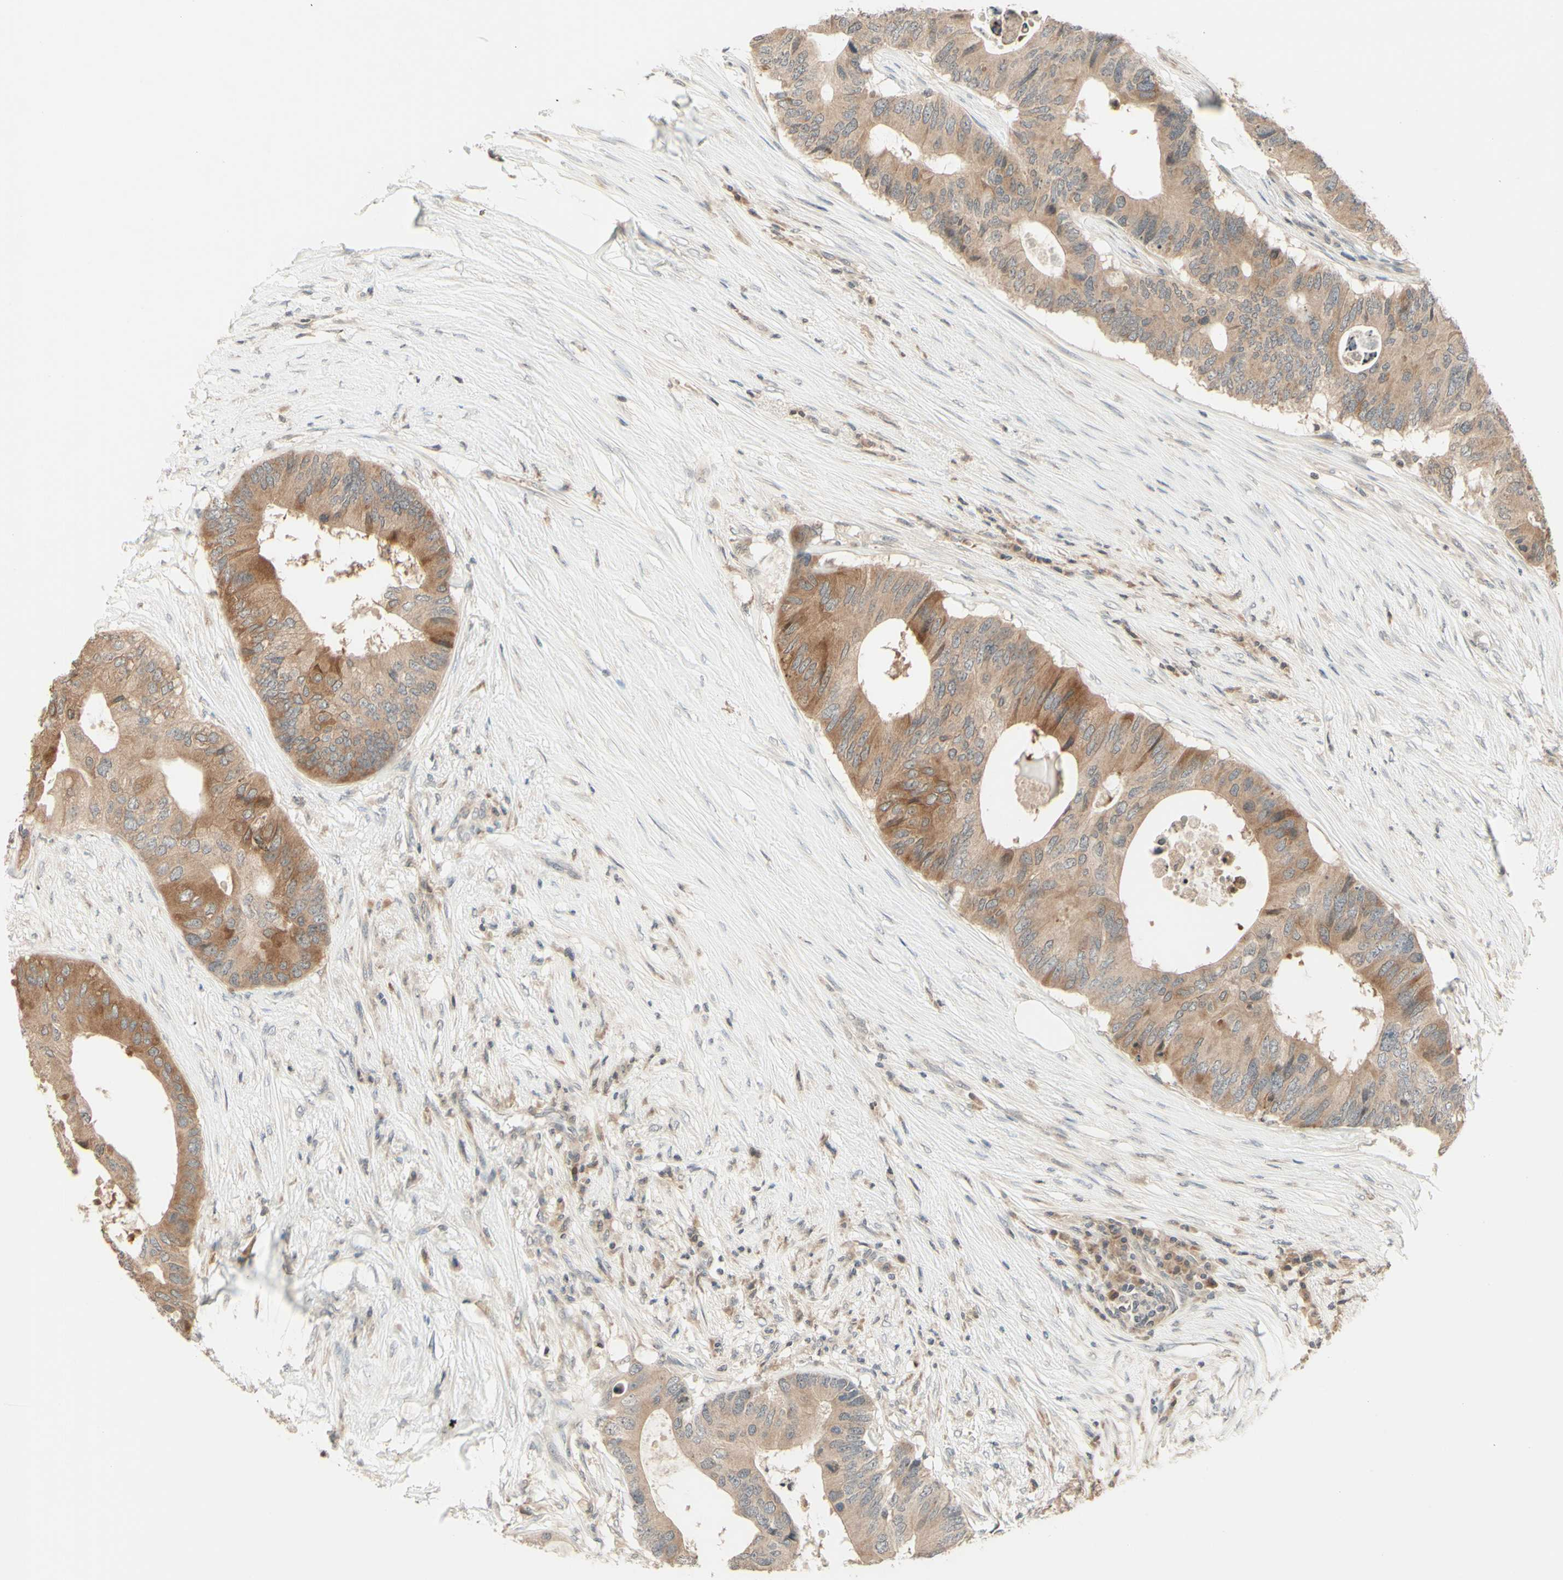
{"staining": {"intensity": "moderate", "quantity": ">75%", "location": "cytoplasmic/membranous"}, "tissue": "colorectal cancer", "cell_type": "Tumor cells", "image_type": "cancer", "snomed": [{"axis": "morphology", "description": "Adenocarcinoma, NOS"}, {"axis": "topography", "description": "Colon"}], "caption": "Human colorectal cancer stained with a protein marker shows moderate staining in tumor cells.", "gene": "ZW10", "patient": {"sex": "male", "age": 71}}